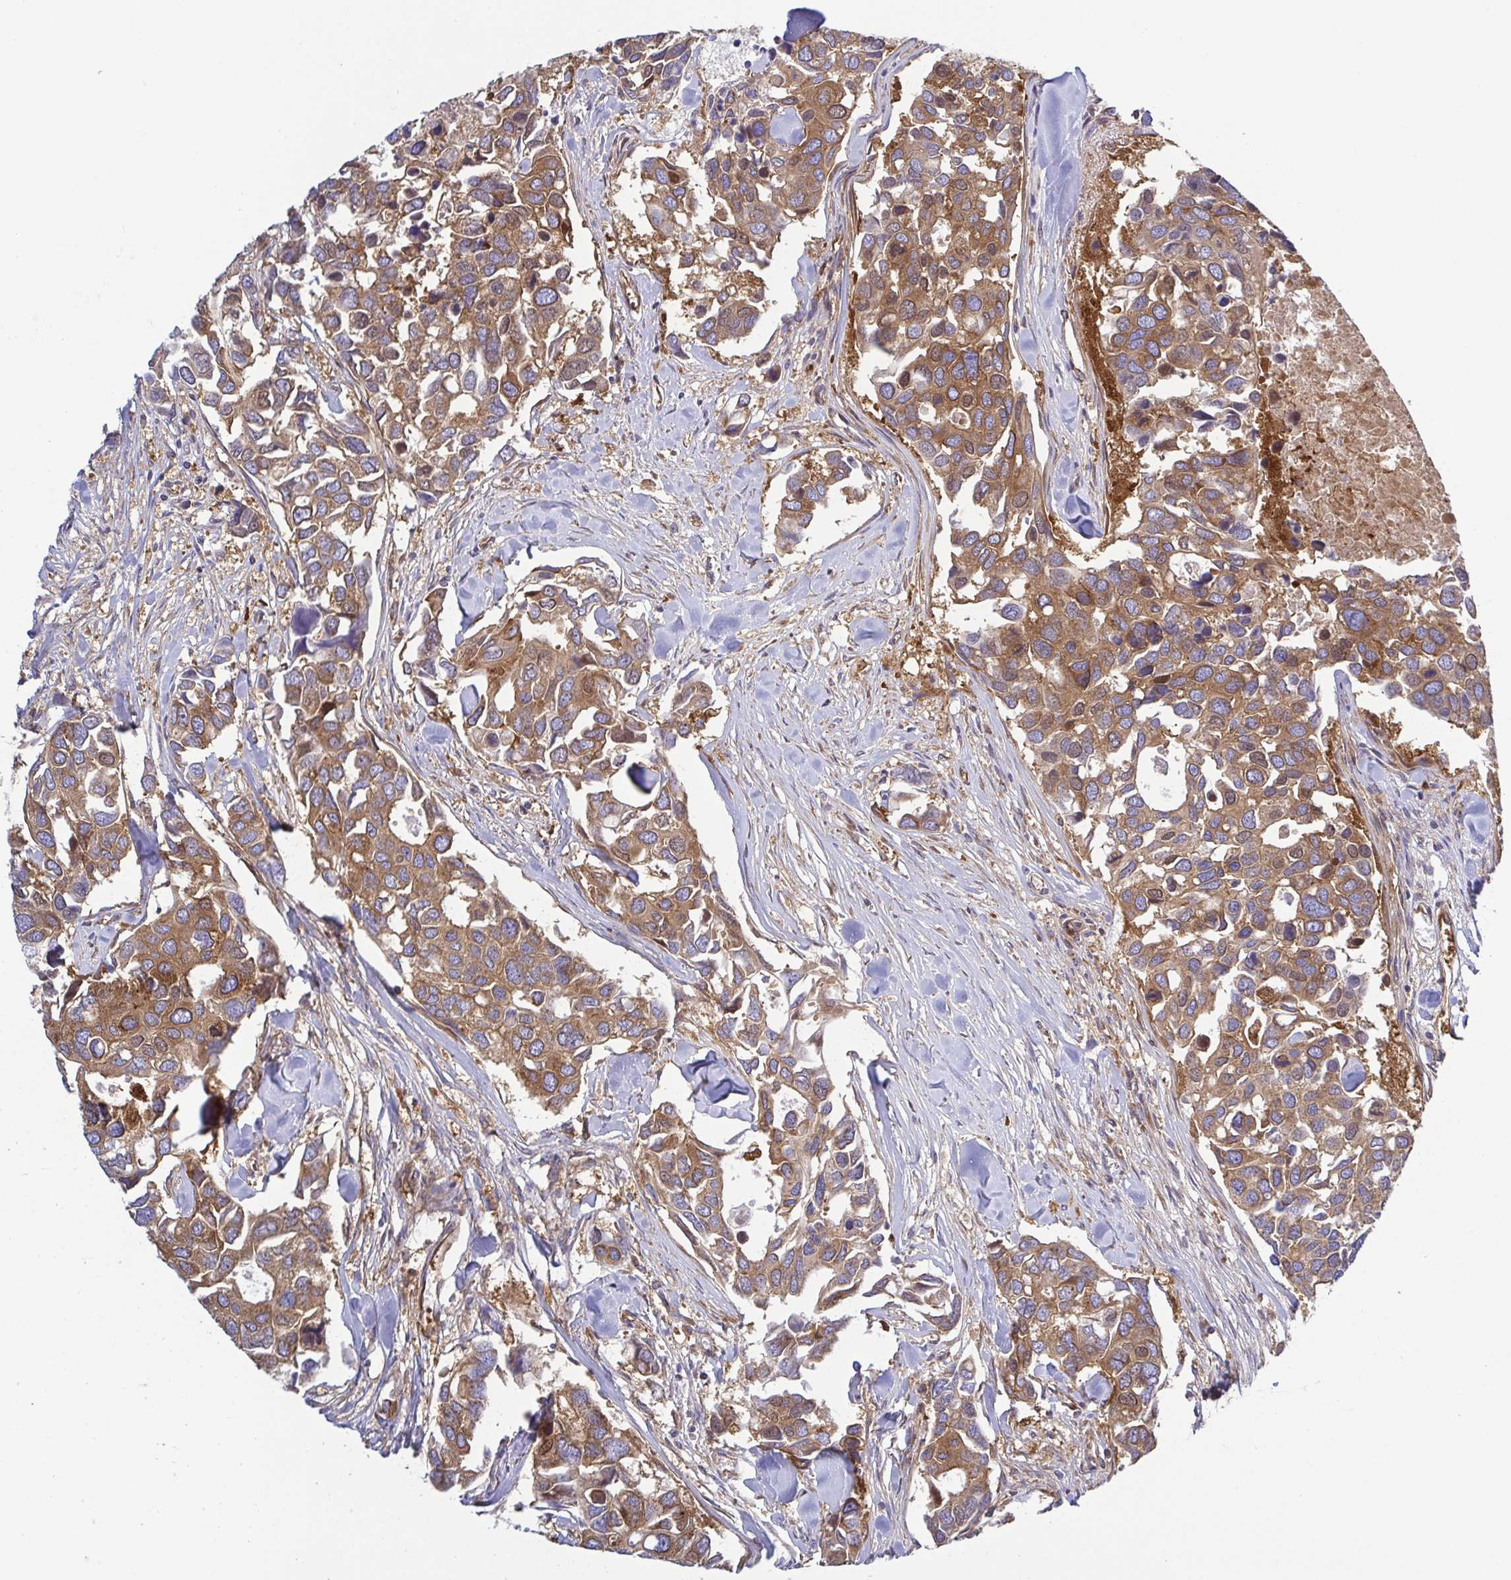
{"staining": {"intensity": "moderate", "quantity": ">75%", "location": "cytoplasmic/membranous"}, "tissue": "breast cancer", "cell_type": "Tumor cells", "image_type": "cancer", "snomed": [{"axis": "morphology", "description": "Duct carcinoma"}, {"axis": "topography", "description": "Breast"}], "caption": "Breast invasive ductal carcinoma stained for a protein shows moderate cytoplasmic/membranous positivity in tumor cells.", "gene": "KIF5B", "patient": {"sex": "female", "age": 83}}